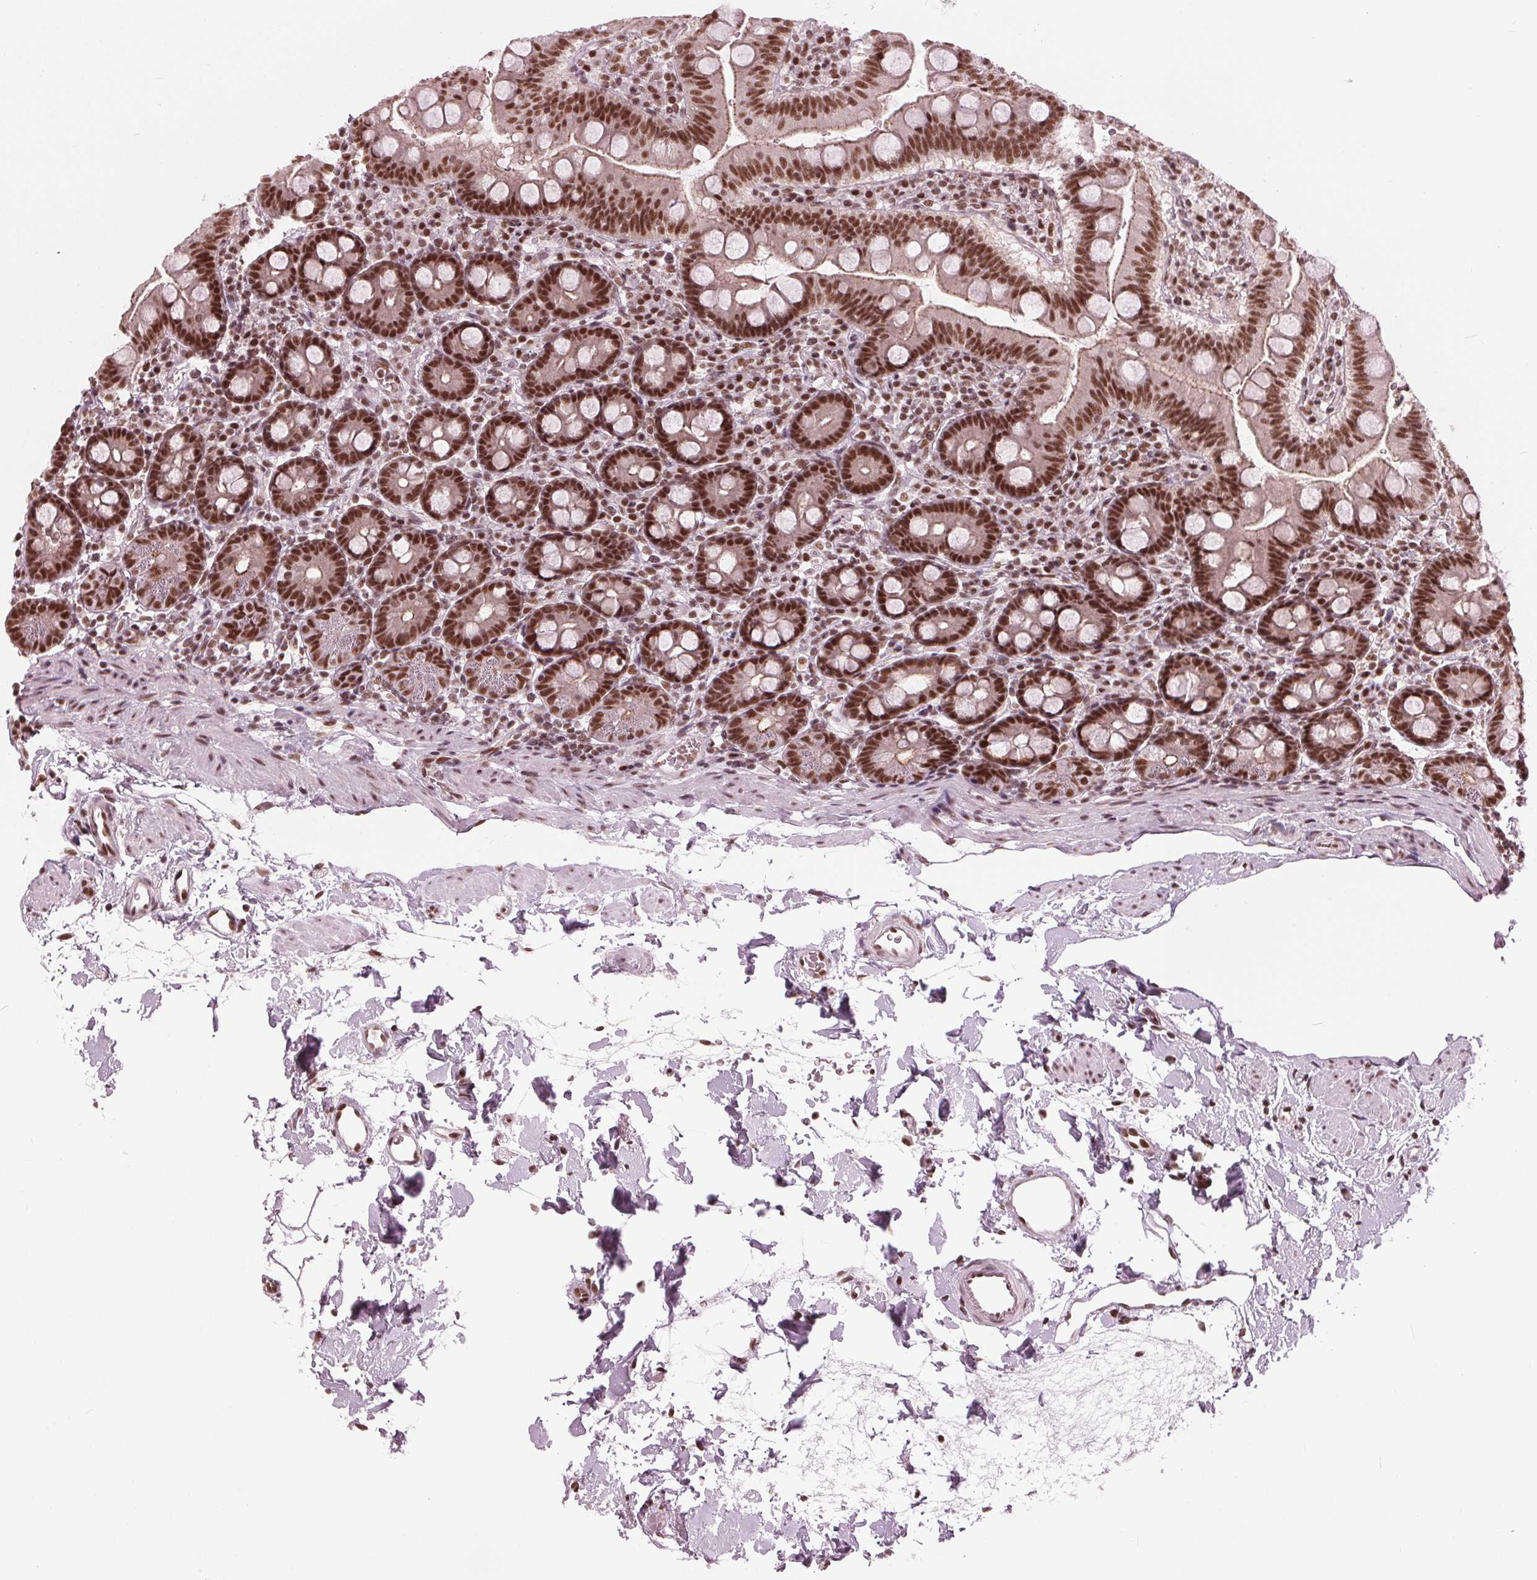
{"staining": {"intensity": "strong", "quantity": ">75%", "location": "cytoplasmic/membranous,nuclear"}, "tissue": "duodenum", "cell_type": "Glandular cells", "image_type": "normal", "snomed": [{"axis": "morphology", "description": "Normal tissue, NOS"}, {"axis": "topography", "description": "Duodenum"}], "caption": "The micrograph exhibits immunohistochemical staining of normal duodenum. There is strong cytoplasmic/membranous,nuclear positivity is appreciated in about >75% of glandular cells.", "gene": "LSM2", "patient": {"sex": "male", "age": 59}}